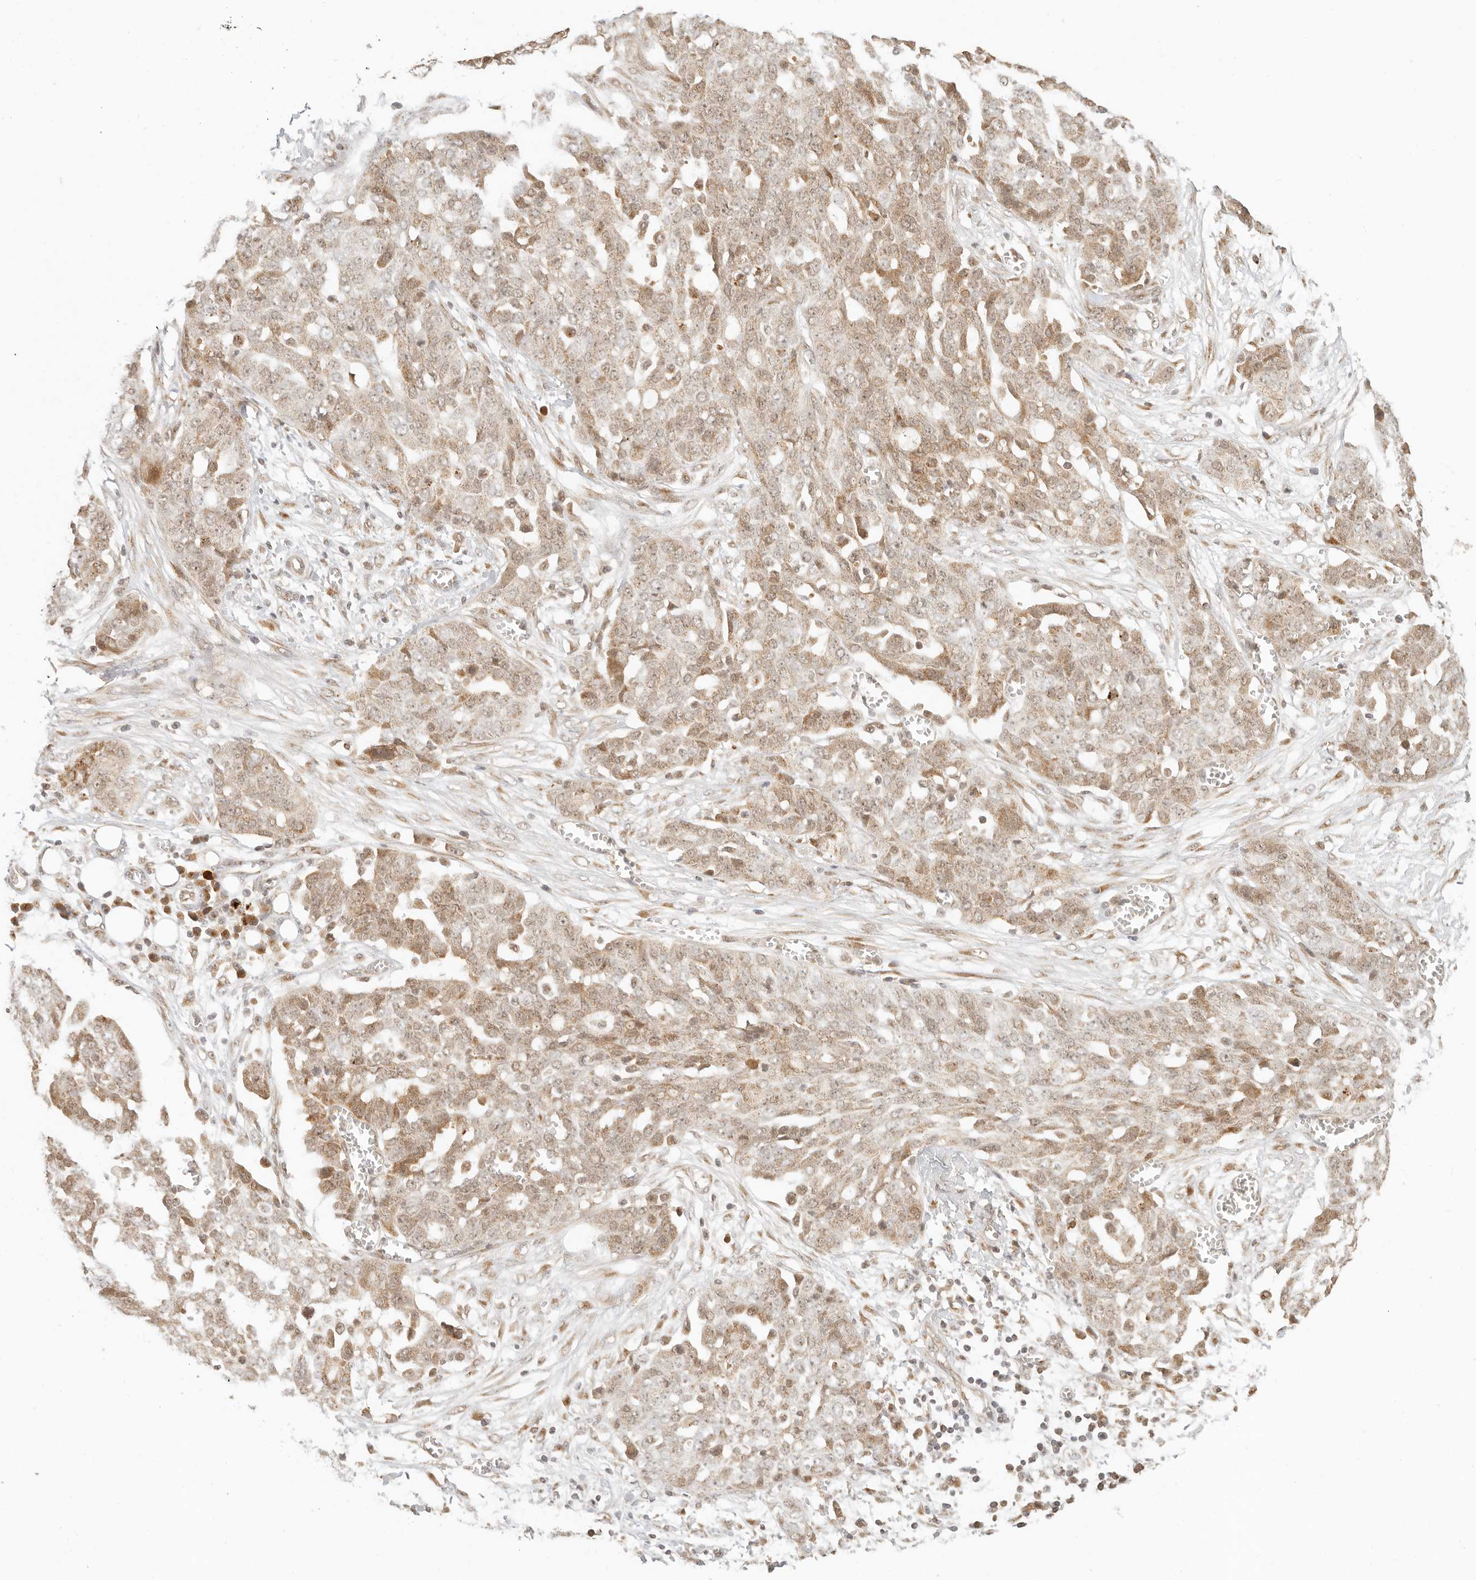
{"staining": {"intensity": "weak", "quantity": ">75%", "location": "cytoplasmic/membranous,nuclear"}, "tissue": "ovarian cancer", "cell_type": "Tumor cells", "image_type": "cancer", "snomed": [{"axis": "morphology", "description": "Cystadenocarcinoma, serous, NOS"}, {"axis": "topography", "description": "Soft tissue"}, {"axis": "topography", "description": "Ovary"}], "caption": "Tumor cells show weak cytoplasmic/membranous and nuclear expression in about >75% of cells in ovarian cancer.", "gene": "INTS11", "patient": {"sex": "female", "age": 57}}